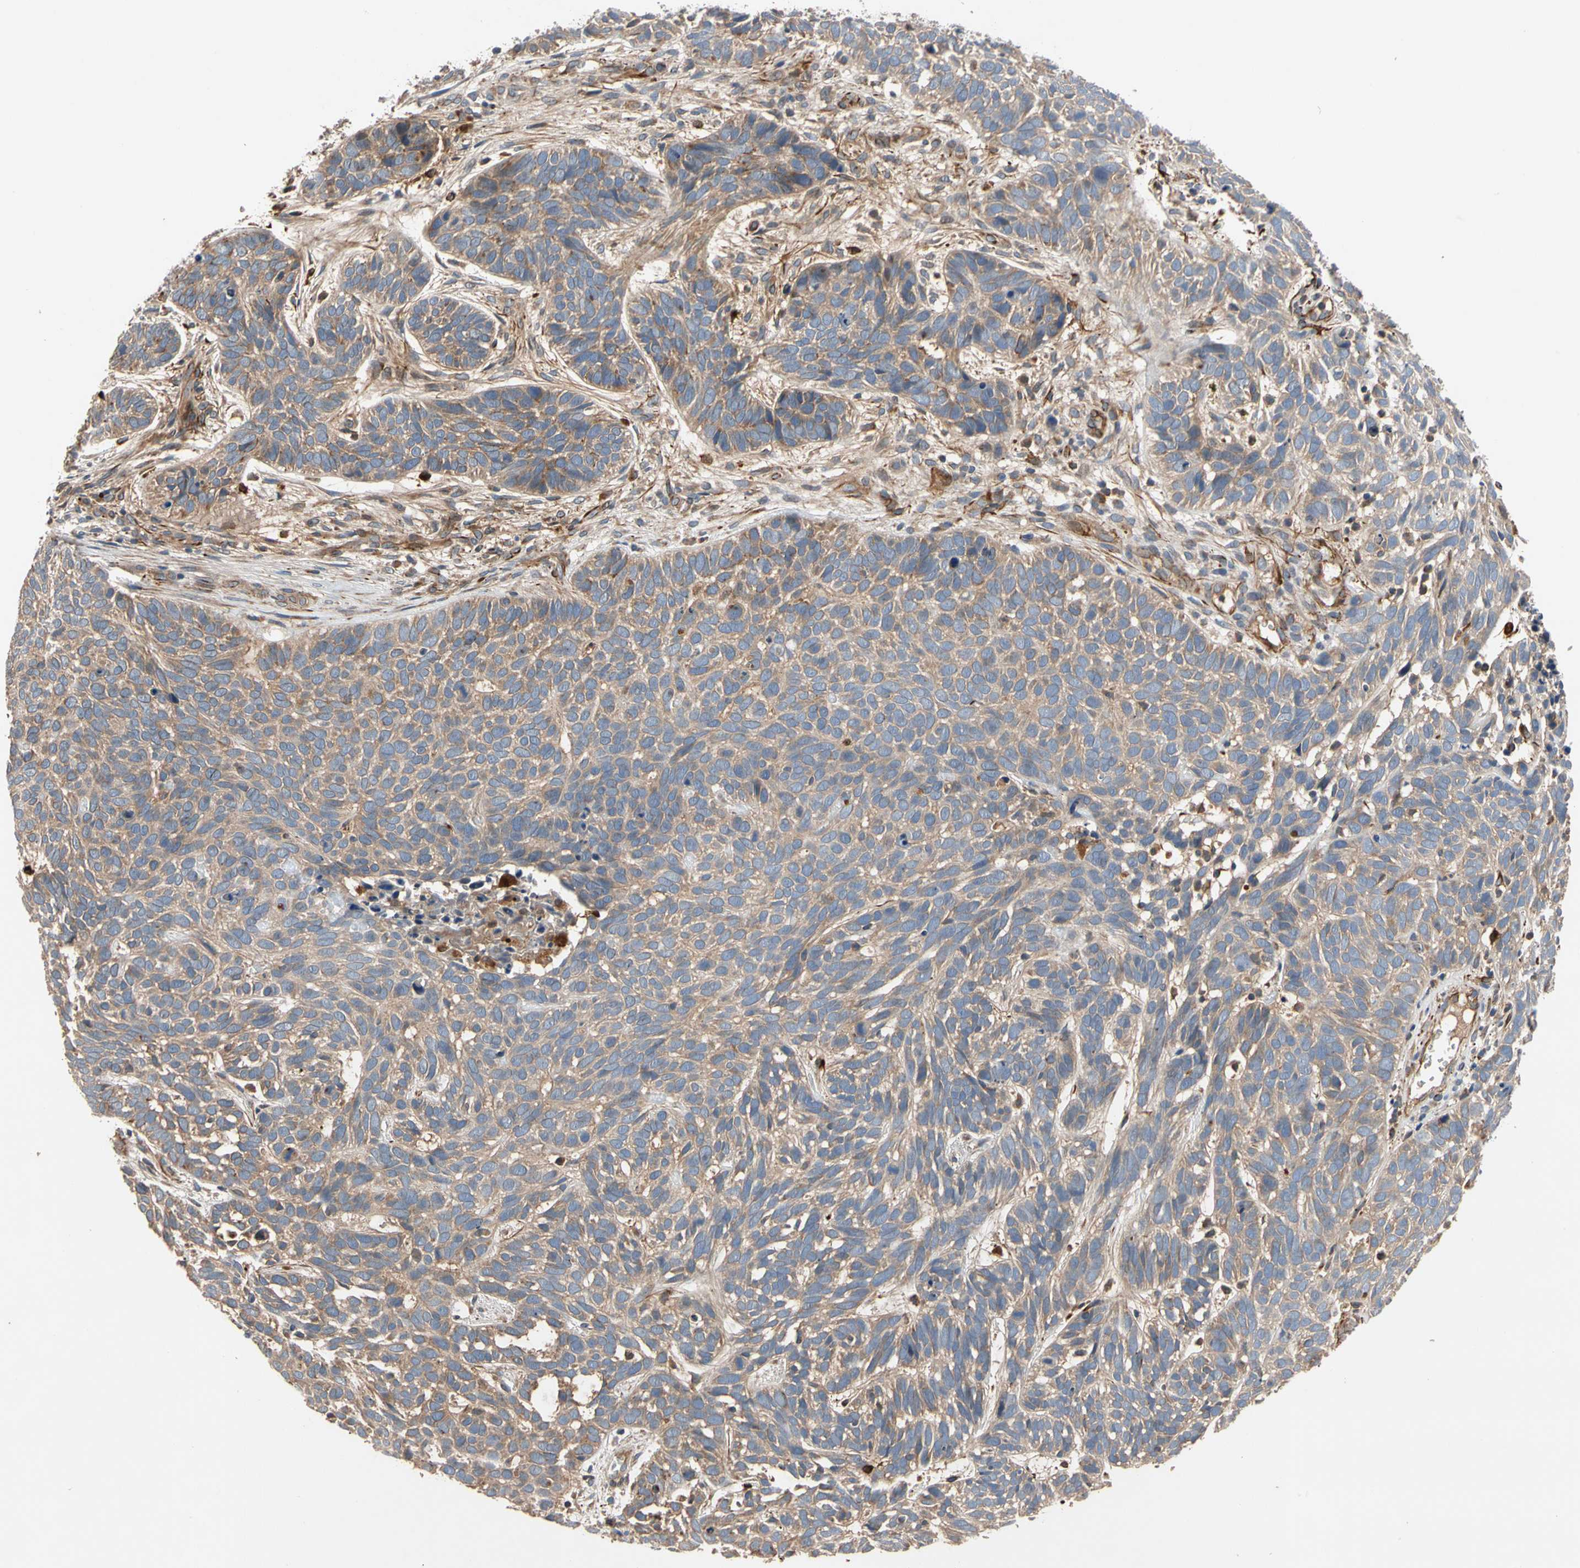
{"staining": {"intensity": "moderate", "quantity": ">75%", "location": "cytoplasmic/membranous"}, "tissue": "skin cancer", "cell_type": "Tumor cells", "image_type": "cancer", "snomed": [{"axis": "morphology", "description": "Basal cell carcinoma"}, {"axis": "topography", "description": "Skin"}], "caption": "A brown stain shows moderate cytoplasmic/membranous positivity of a protein in skin basal cell carcinoma tumor cells. (DAB IHC with brightfield microscopy, high magnification).", "gene": "FGD6", "patient": {"sex": "male", "age": 87}}